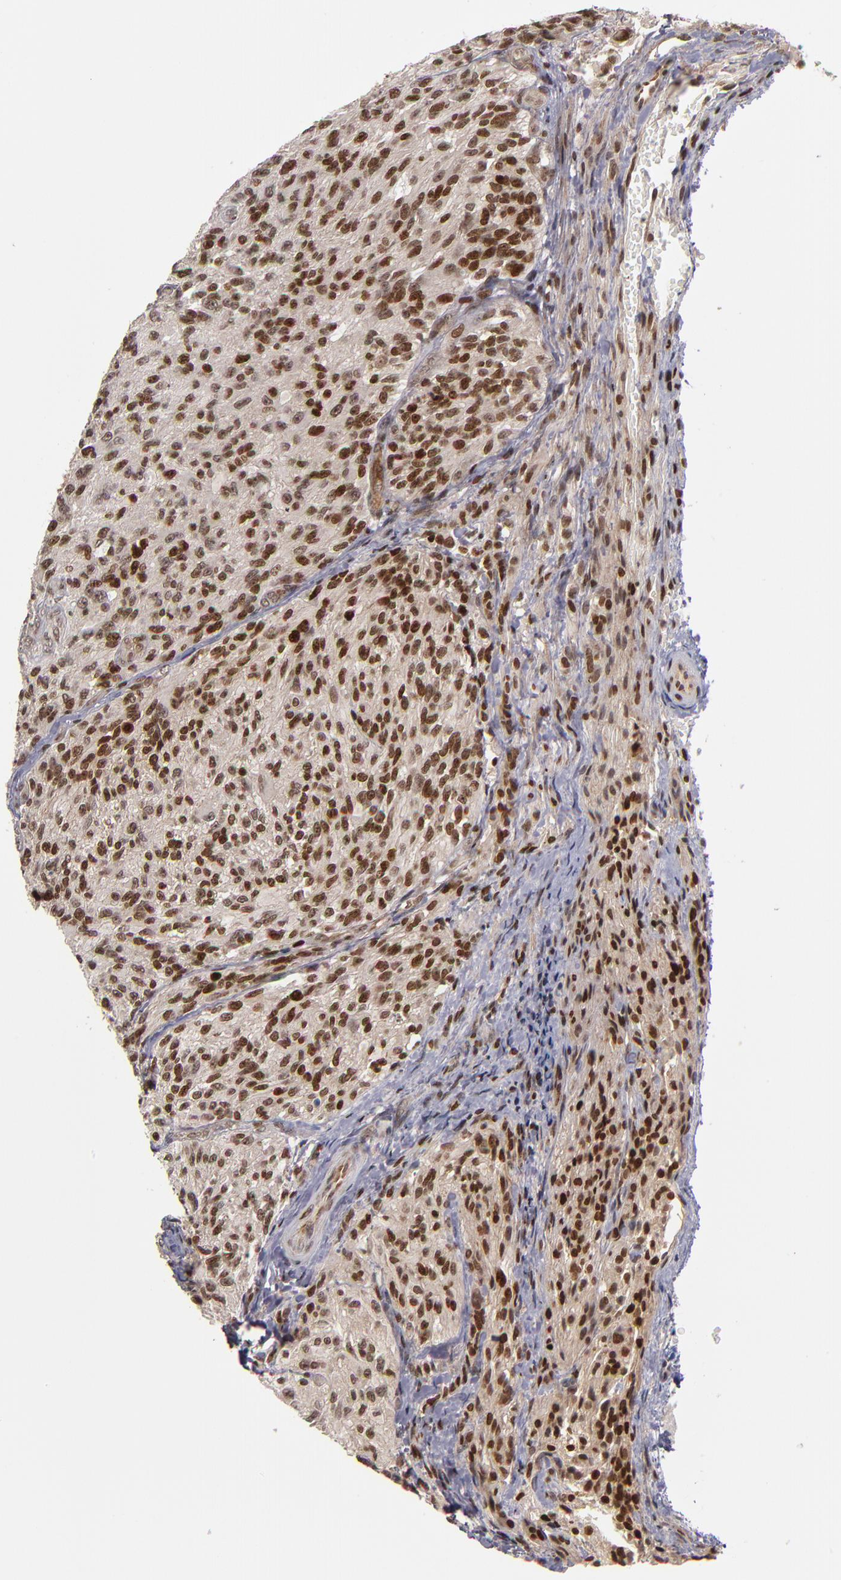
{"staining": {"intensity": "strong", "quantity": ">75%", "location": "nuclear"}, "tissue": "glioma", "cell_type": "Tumor cells", "image_type": "cancer", "snomed": [{"axis": "morphology", "description": "Normal tissue, NOS"}, {"axis": "morphology", "description": "Glioma, malignant, High grade"}, {"axis": "topography", "description": "Cerebral cortex"}], "caption": "Immunohistochemistry histopathology image of human glioma stained for a protein (brown), which exhibits high levels of strong nuclear staining in about >75% of tumor cells.", "gene": "KDM6A", "patient": {"sex": "male", "age": 56}}